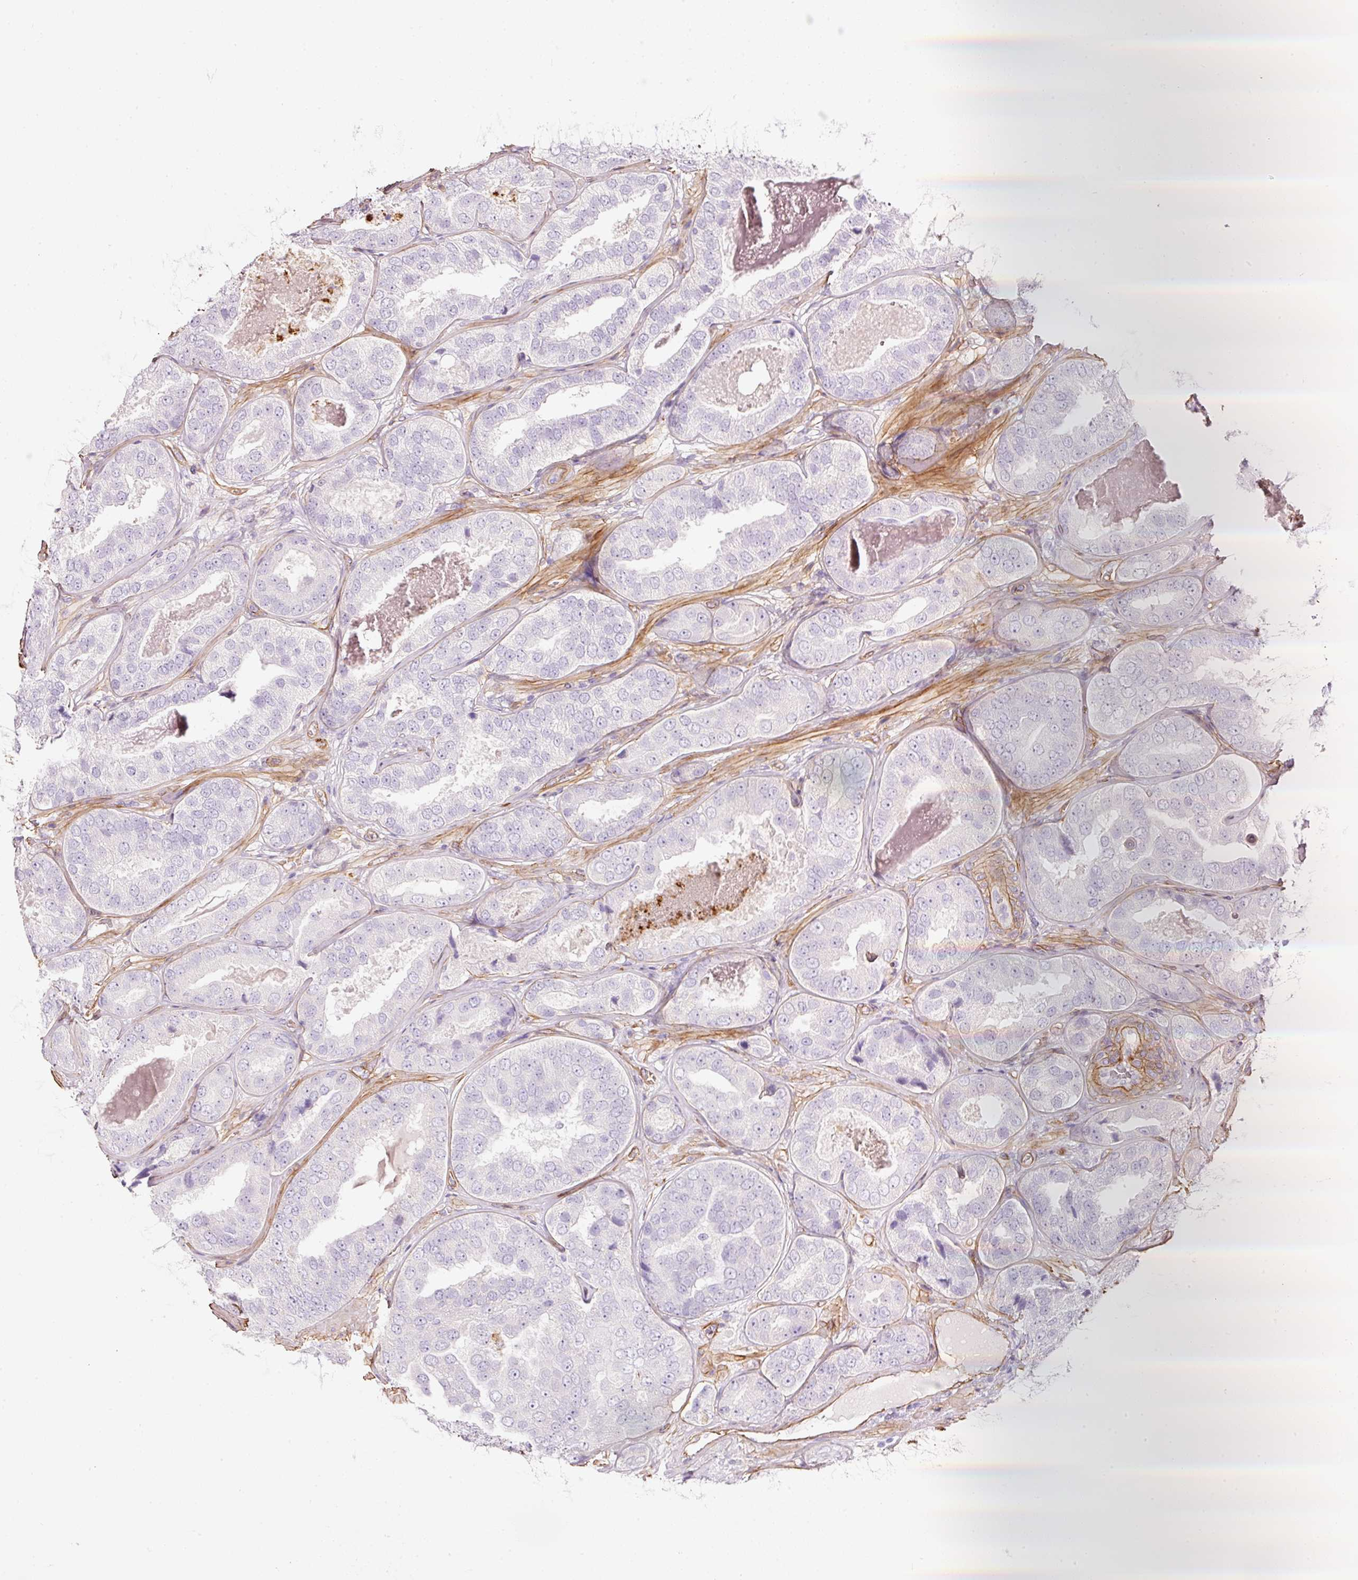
{"staining": {"intensity": "negative", "quantity": "none", "location": "none"}, "tissue": "prostate cancer", "cell_type": "Tumor cells", "image_type": "cancer", "snomed": [{"axis": "morphology", "description": "Adenocarcinoma, High grade"}, {"axis": "topography", "description": "Prostate"}], "caption": "An image of prostate cancer (adenocarcinoma (high-grade)) stained for a protein displays no brown staining in tumor cells.", "gene": "LOXL4", "patient": {"sex": "male", "age": 63}}